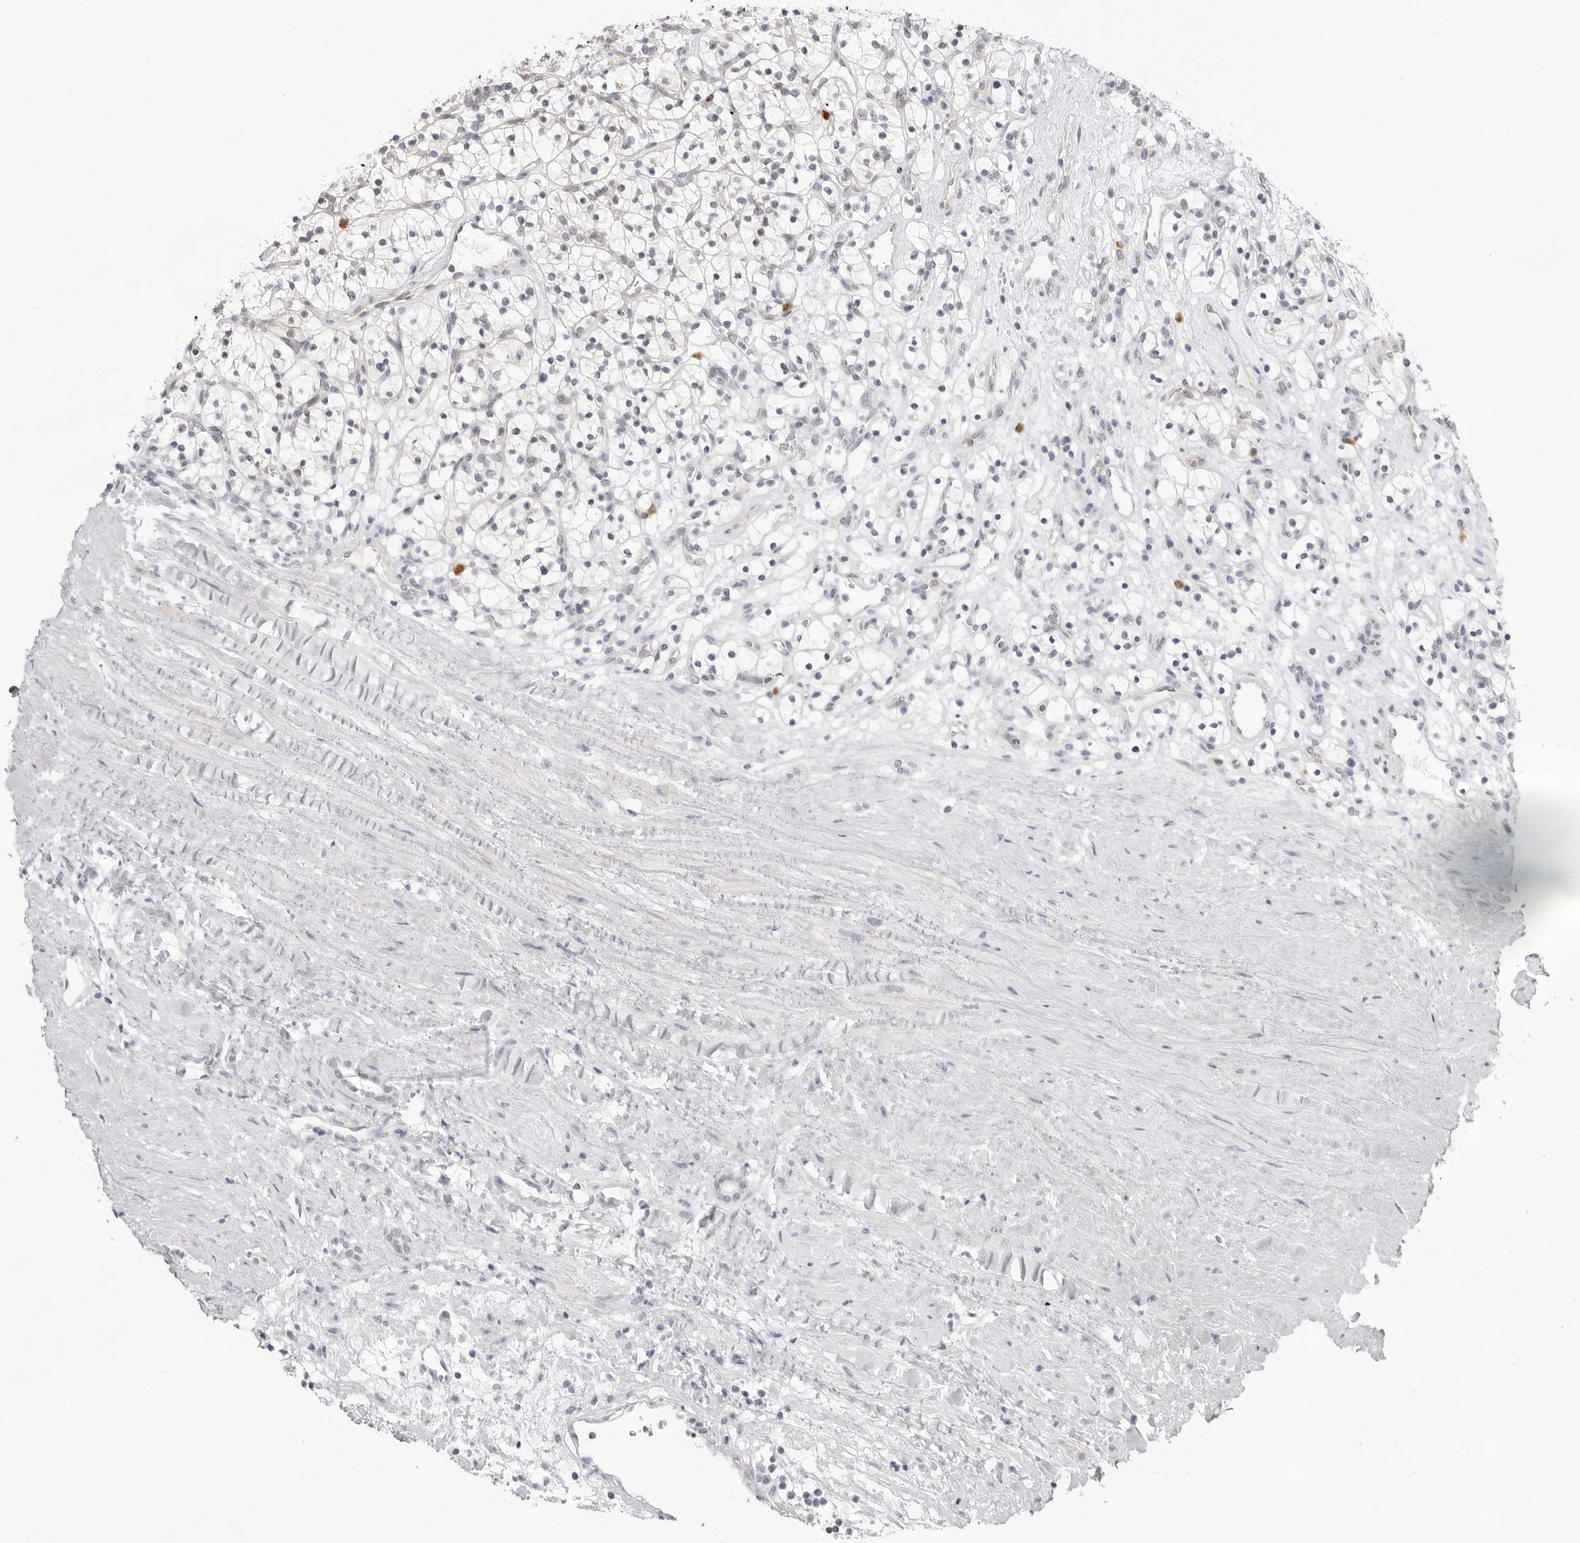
{"staining": {"intensity": "negative", "quantity": "none", "location": "none"}, "tissue": "renal cancer", "cell_type": "Tumor cells", "image_type": "cancer", "snomed": [{"axis": "morphology", "description": "Adenocarcinoma, NOS"}, {"axis": "topography", "description": "Kidney"}], "caption": "Immunohistochemistry micrograph of neoplastic tissue: adenocarcinoma (renal) stained with DAB shows no significant protein expression in tumor cells. (Stains: DAB (3,3'-diaminobenzidine) immunohistochemistry with hematoxylin counter stain, Microscopy: brightfield microscopy at high magnification).", "gene": "FDPS", "patient": {"sex": "female", "age": 57}}